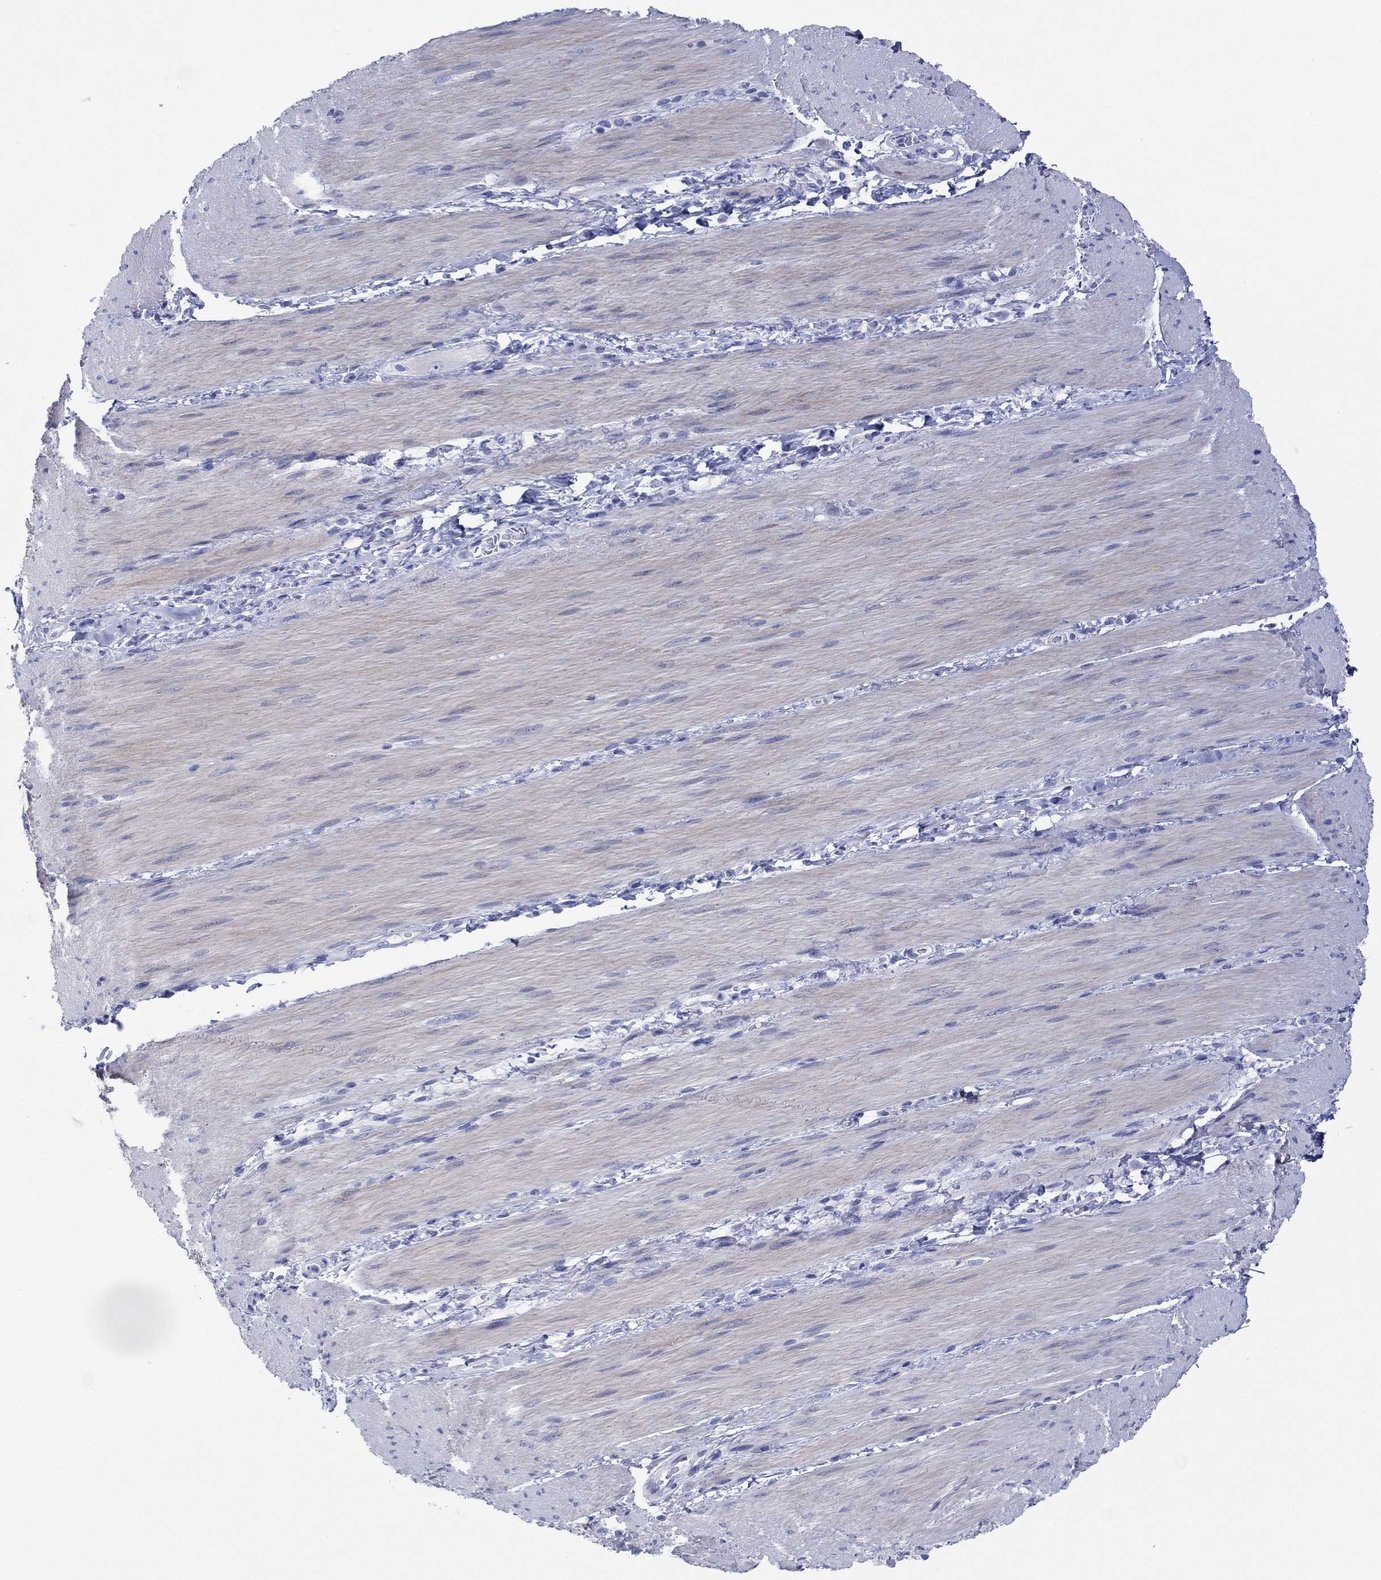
{"staining": {"intensity": "negative", "quantity": "none", "location": "none"}, "tissue": "adipose tissue", "cell_type": "Adipocytes", "image_type": "normal", "snomed": [{"axis": "morphology", "description": "Normal tissue, NOS"}, {"axis": "topography", "description": "Smooth muscle"}, {"axis": "topography", "description": "Duodenum"}, {"axis": "topography", "description": "Peripheral nerve tissue"}], "caption": "Unremarkable adipose tissue was stained to show a protein in brown. There is no significant expression in adipocytes. The staining is performed using DAB (3,3'-diaminobenzidine) brown chromogen with nuclei counter-stained in using hematoxylin.", "gene": "MLANA", "patient": {"sex": "female", "age": 61}}